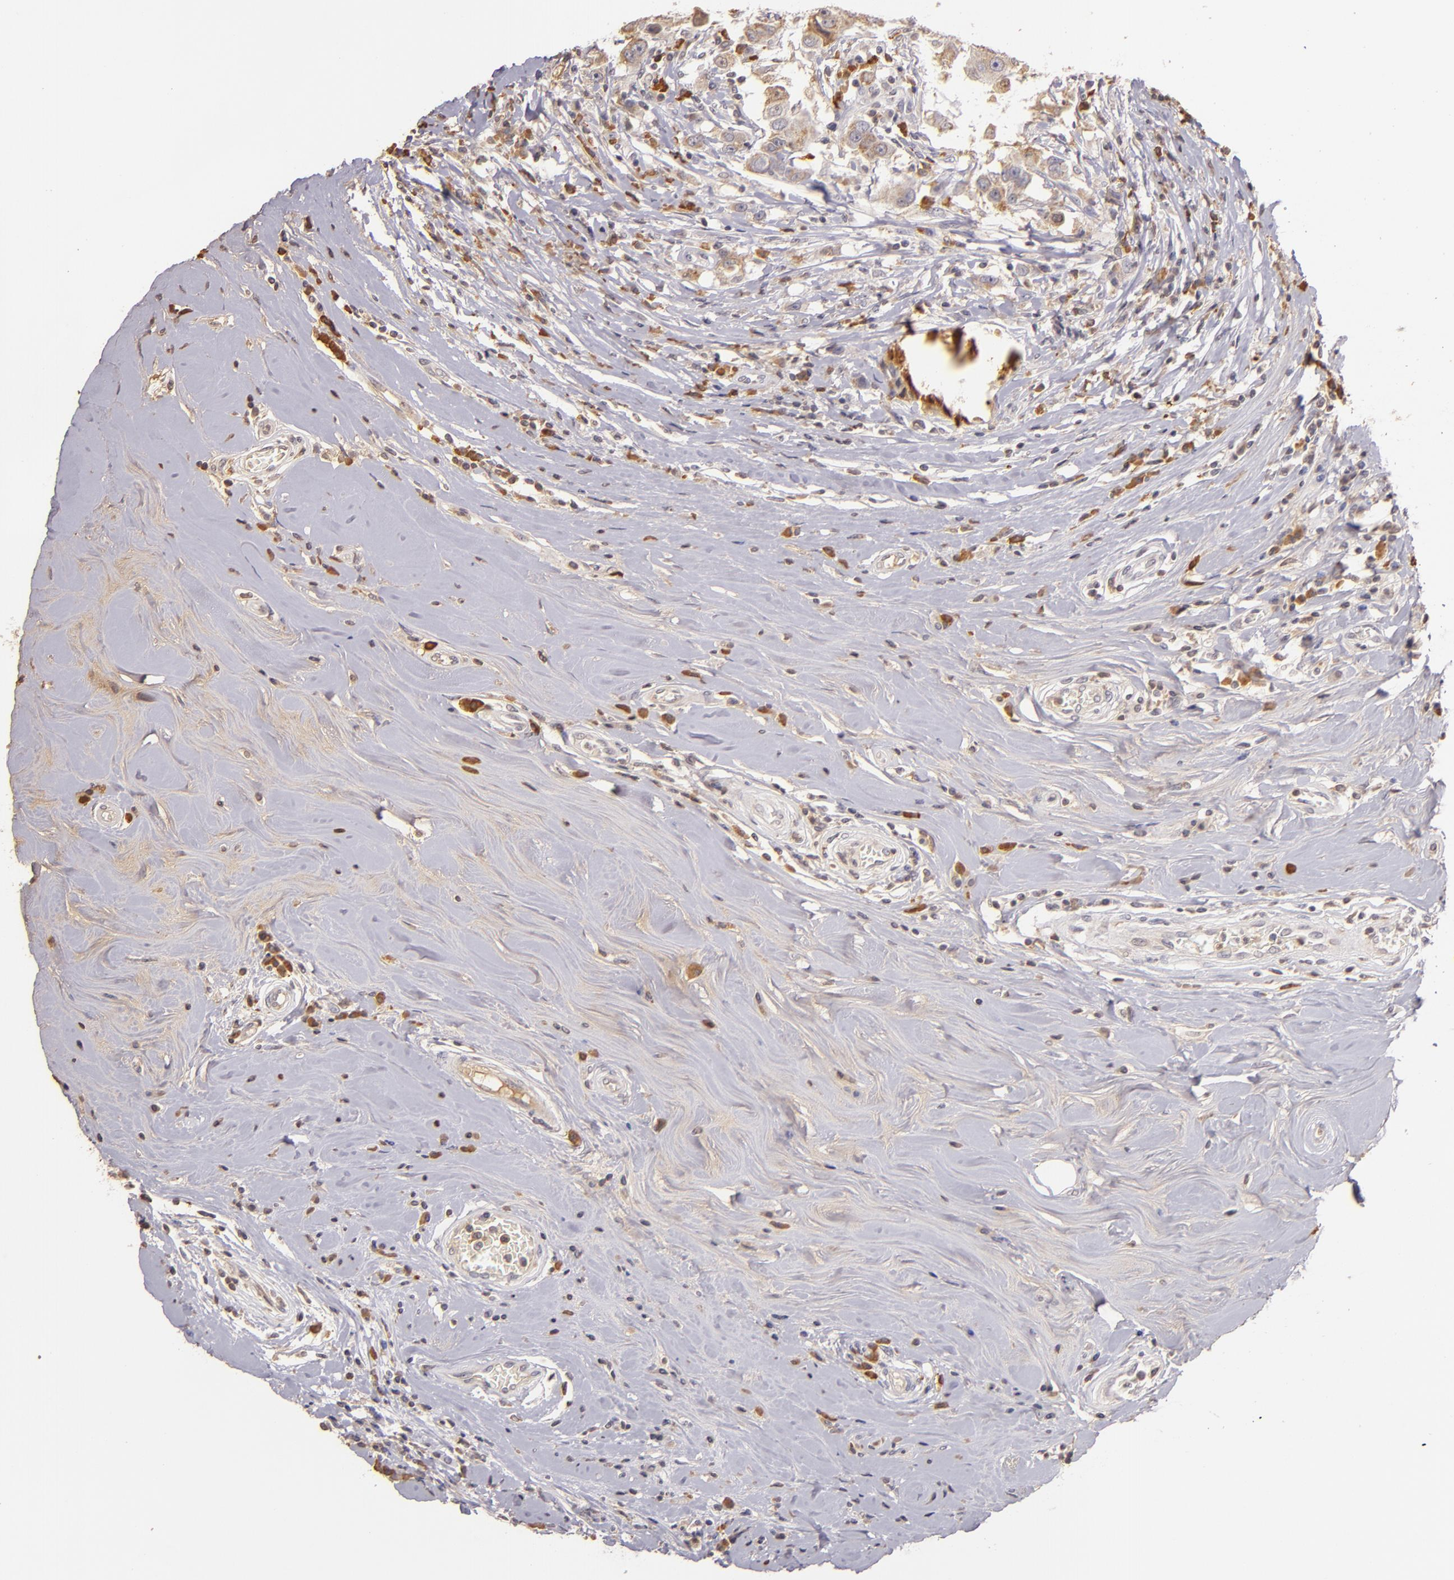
{"staining": {"intensity": "weak", "quantity": ">75%", "location": "cytoplasmic/membranous"}, "tissue": "breast cancer", "cell_type": "Tumor cells", "image_type": "cancer", "snomed": [{"axis": "morphology", "description": "Duct carcinoma"}, {"axis": "topography", "description": "Breast"}], "caption": "Weak cytoplasmic/membranous staining for a protein is appreciated in about >75% of tumor cells of infiltrating ductal carcinoma (breast) using IHC.", "gene": "ABL1", "patient": {"sex": "female", "age": 27}}